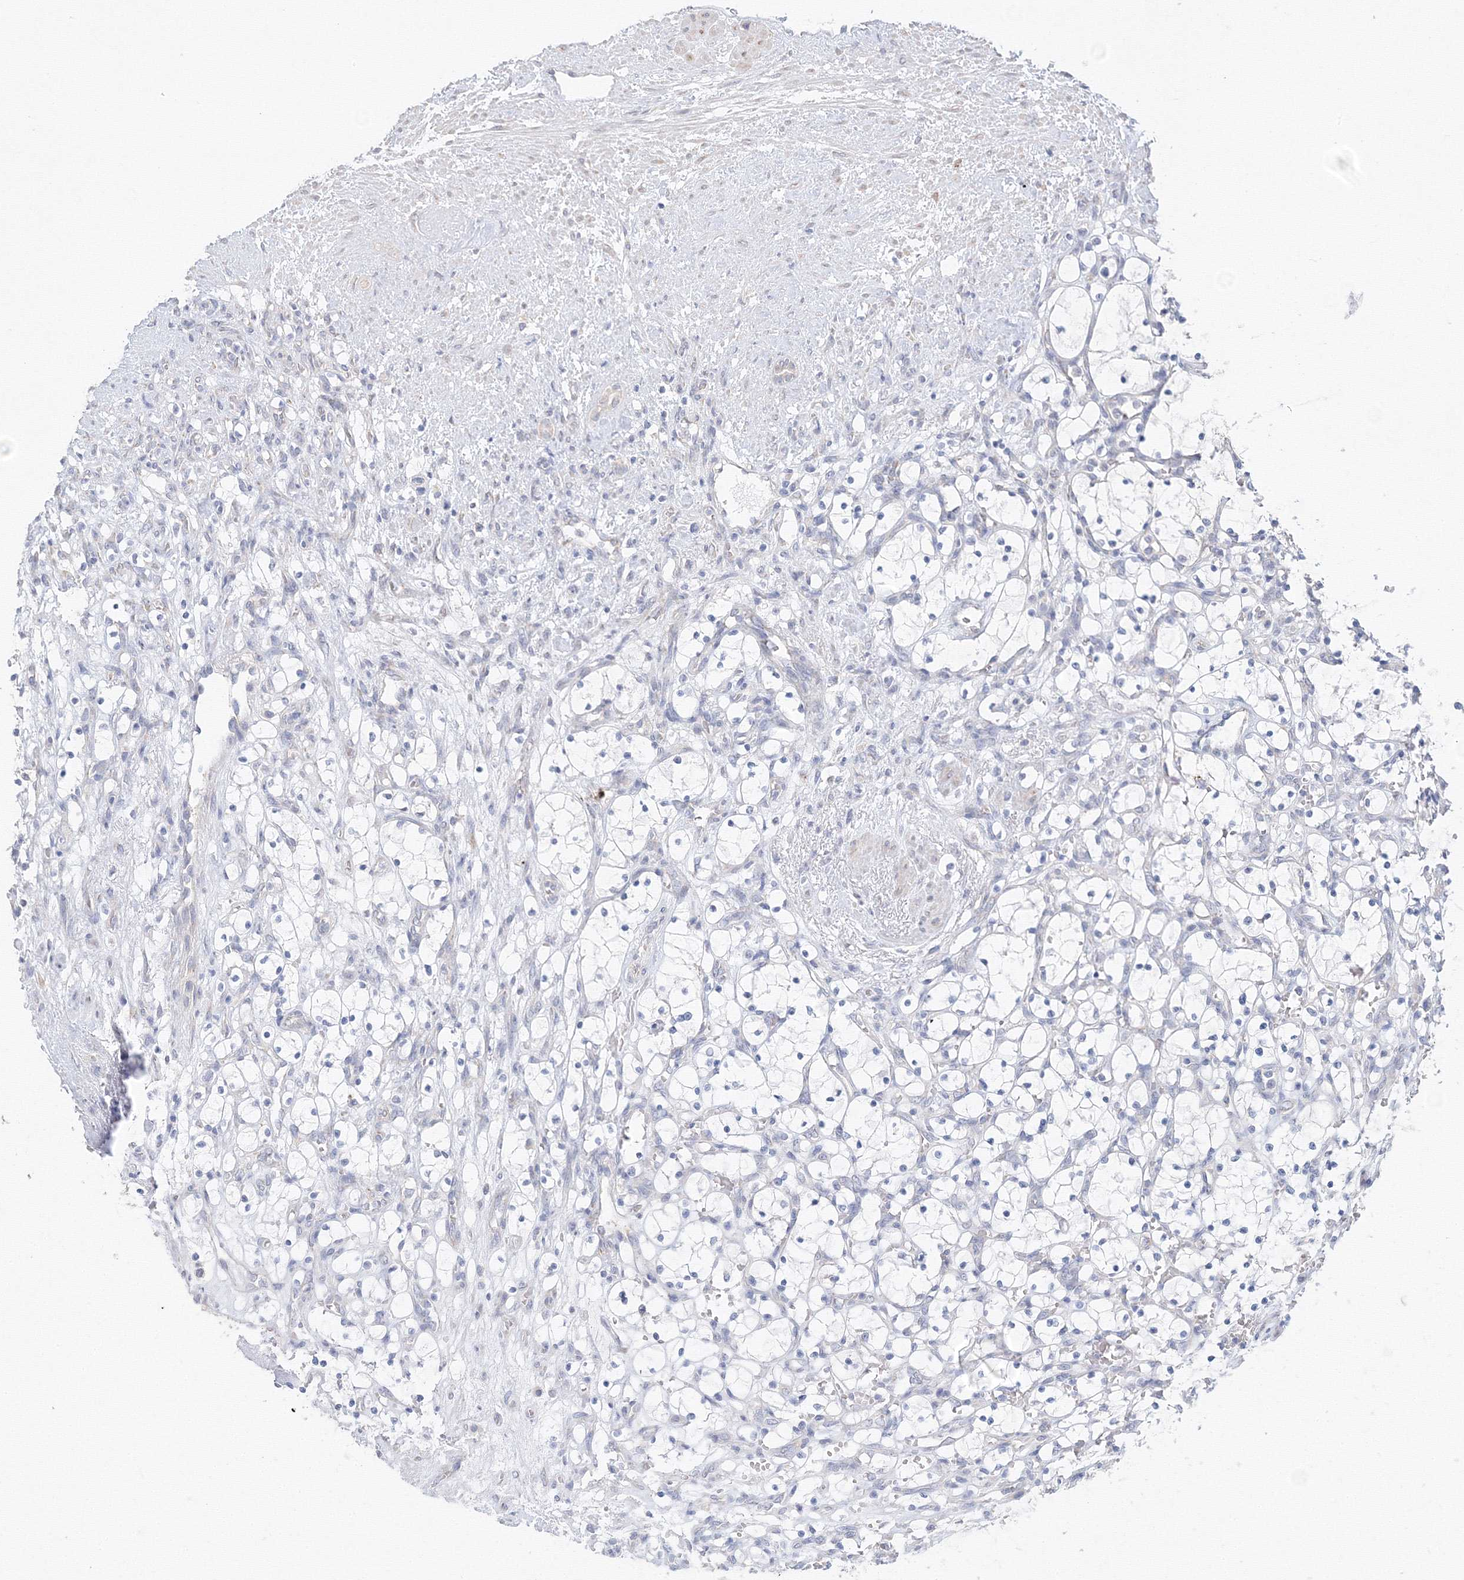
{"staining": {"intensity": "negative", "quantity": "none", "location": "none"}, "tissue": "renal cancer", "cell_type": "Tumor cells", "image_type": "cancer", "snomed": [{"axis": "morphology", "description": "Adenocarcinoma, NOS"}, {"axis": "topography", "description": "Kidney"}], "caption": "Immunohistochemistry (IHC) of renal cancer exhibits no expression in tumor cells. (Brightfield microscopy of DAB (3,3'-diaminobenzidine) IHC at high magnification).", "gene": "DHRS12", "patient": {"sex": "female", "age": 69}}